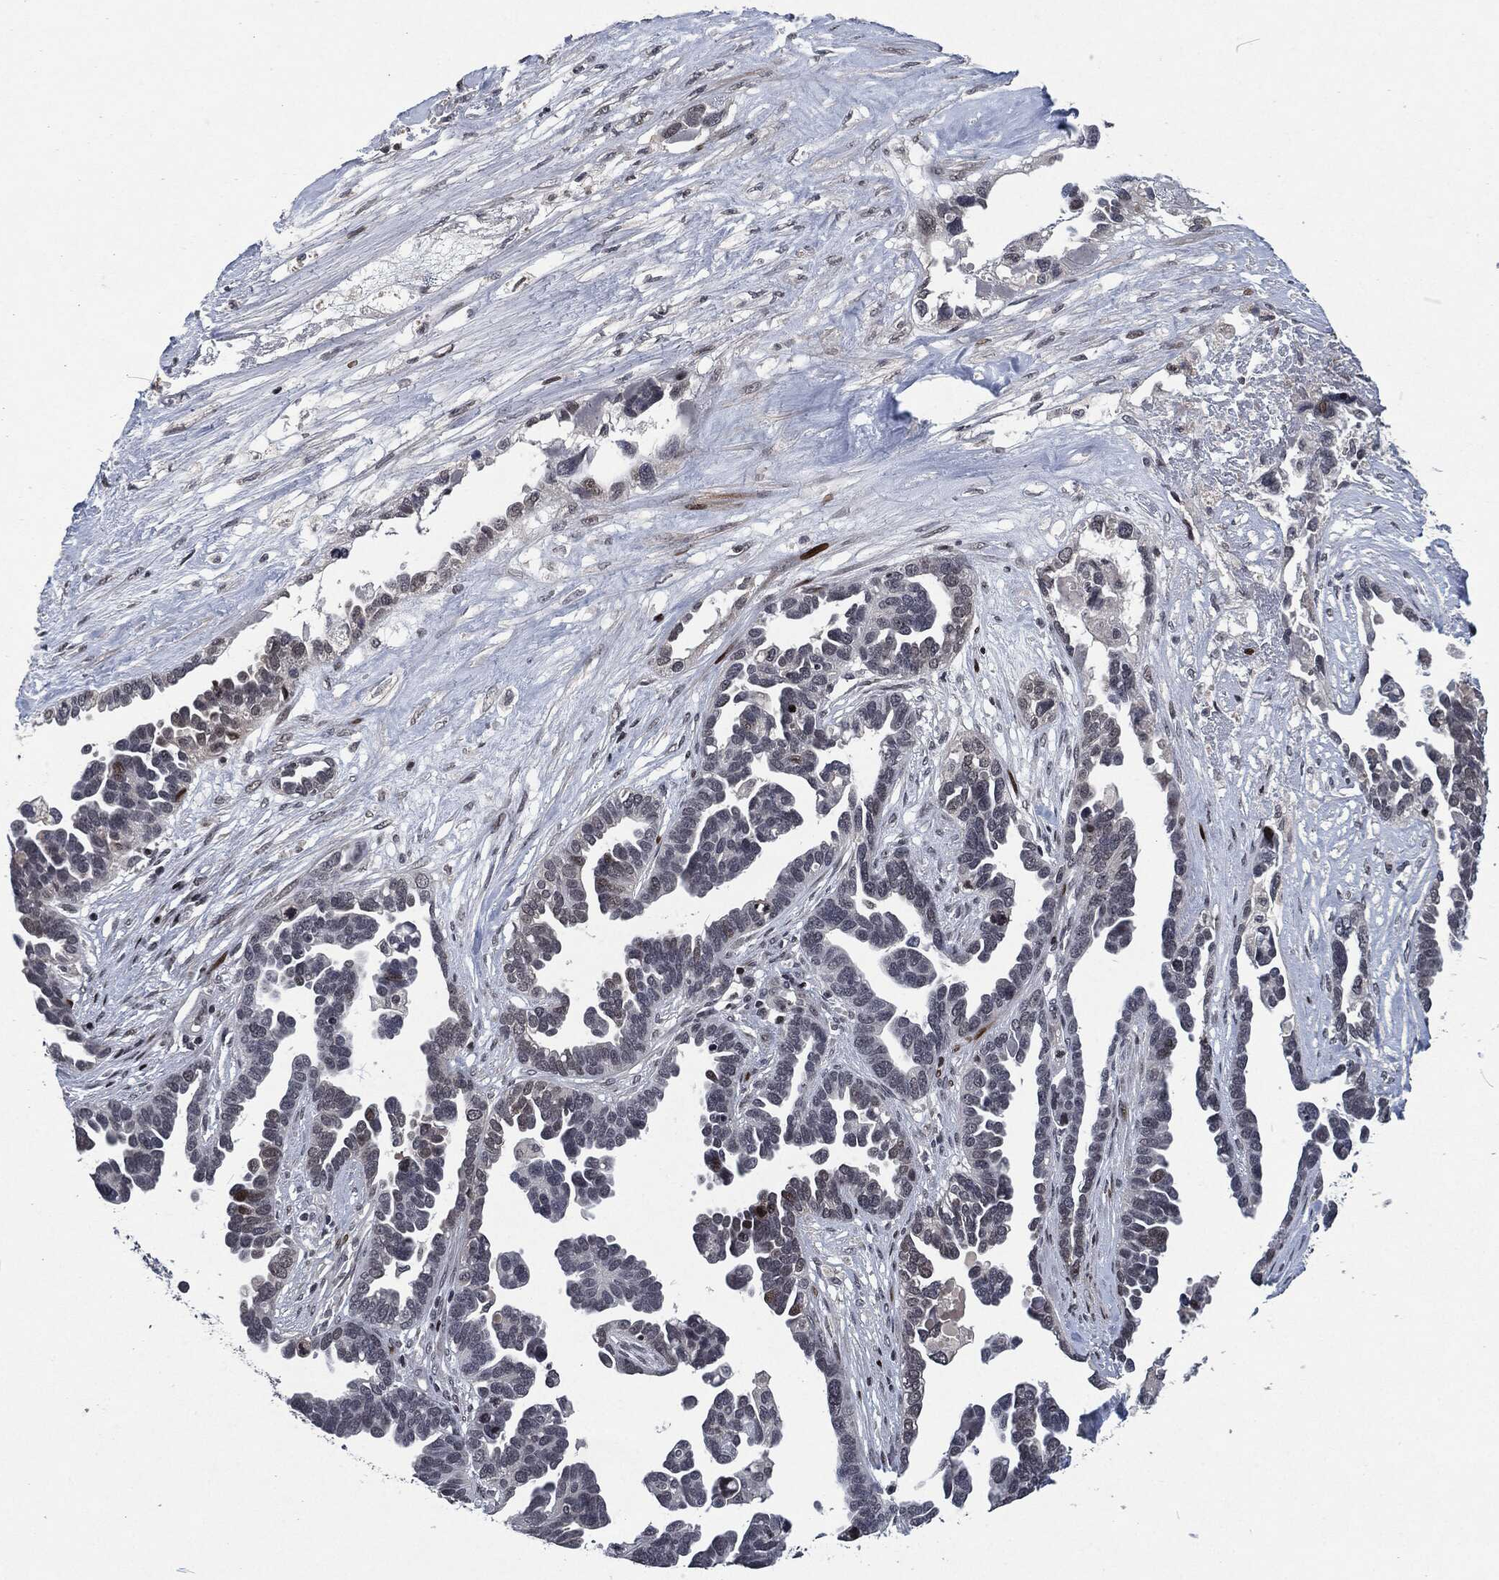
{"staining": {"intensity": "negative", "quantity": "none", "location": "none"}, "tissue": "ovarian cancer", "cell_type": "Tumor cells", "image_type": "cancer", "snomed": [{"axis": "morphology", "description": "Cystadenocarcinoma, serous, NOS"}, {"axis": "topography", "description": "Ovary"}], "caption": "This is a image of IHC staining of ovarian serous cystadenocarcinoma, which shows no staining in tumor cells.", "gene": "EGFR", "patient": {"sex": "female", "age": 54}}